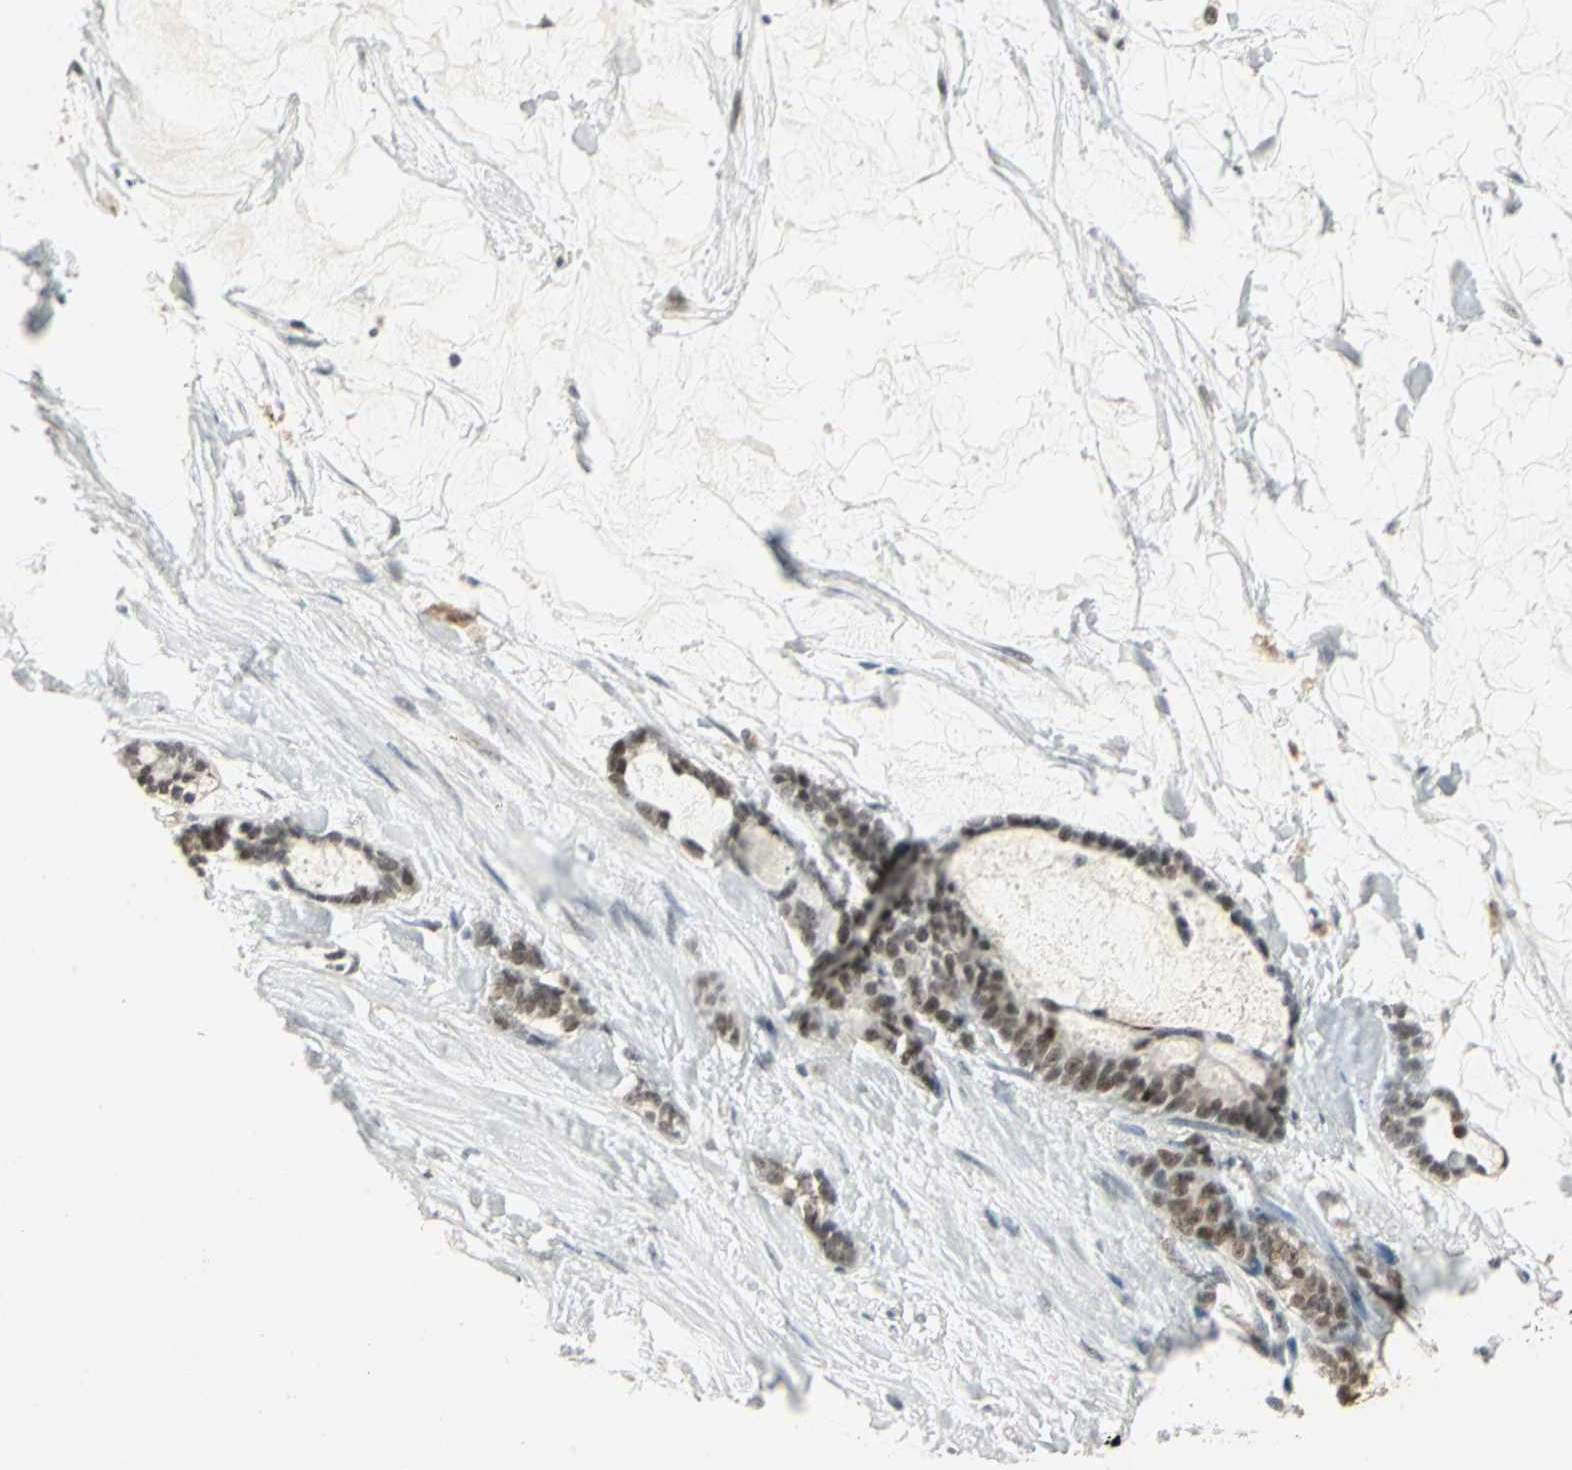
{"staining": {"intensity": "strong", "quantity": ">75%", "location": "nuclear"}, "tissue": "pancreatic cancer", "cell_type": "Tumor cells", "image_type": "cancer", "snomed": [{"axis": "morphology", "description": "Adenocarcinoma, NOS"}, {"axis": "topography", "description": "Pancreas"}], "caption": "Pancreatic cancer (adenocarcinoma) stained for a protein (brown) shows strong nuclear positive expression in about >75% of tumor cells.", "gene": "CBX3", "patient": {"sex": "female", "age": 73}}